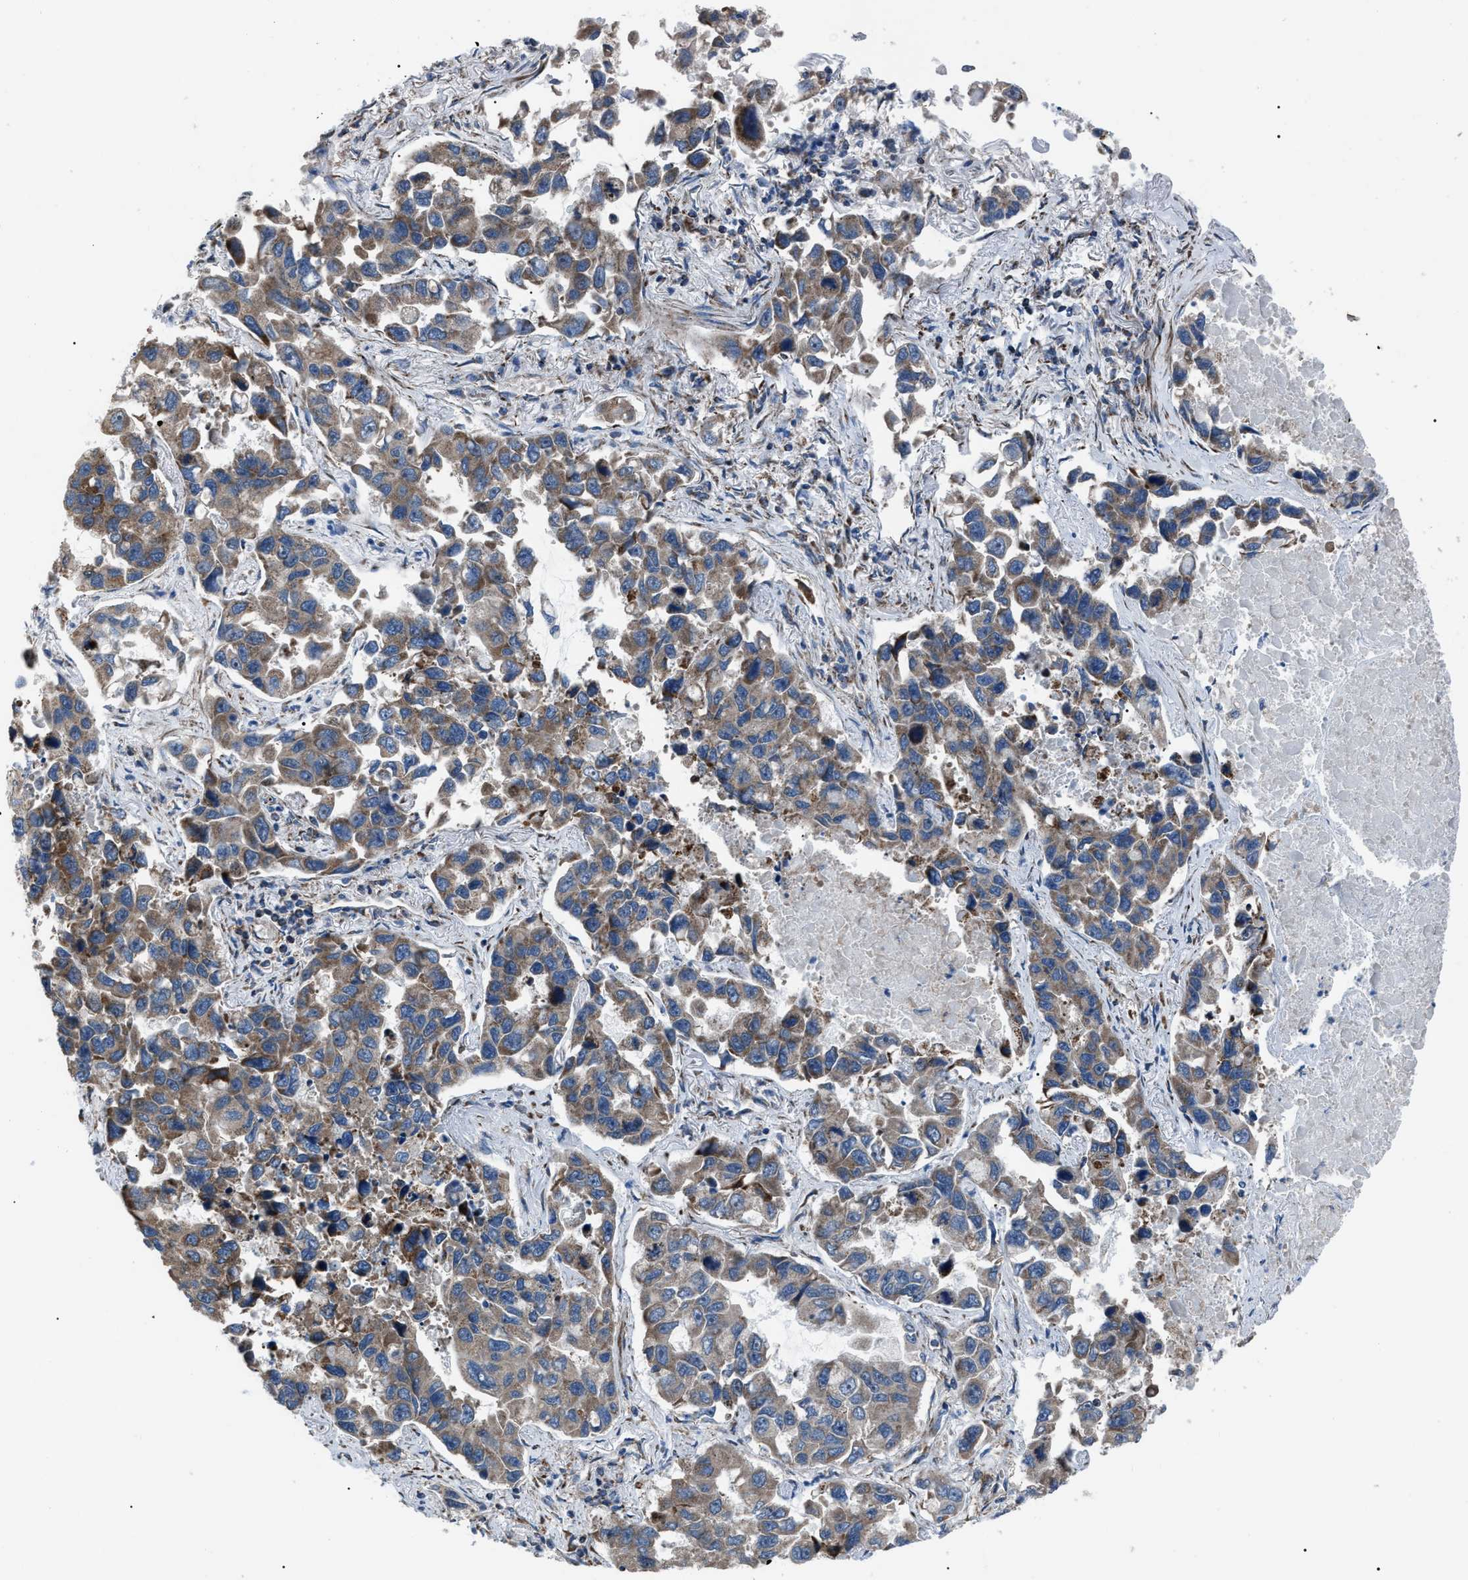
{"staining": {"intensity": "moderate", "quantity": ">75%", "location": "cytoplasmic/membranous"}, "tissue": "lung cancer", "cell_type": "Tumor cells", "image_type": "cancer", "snomed": [{"axis": "morphology", "description": "Adenocarcinoma, NOS"}, {"axis": "topography", "description": "Lung"}], "caption": "Lung cancer was stained to show a protein in brown. There is medium levels of moderate cytoplasmic/membranous staining in approximately >75% of tumor cells.", "gene": "AGO2", "patient": {"sex": "male", "age": 64}}